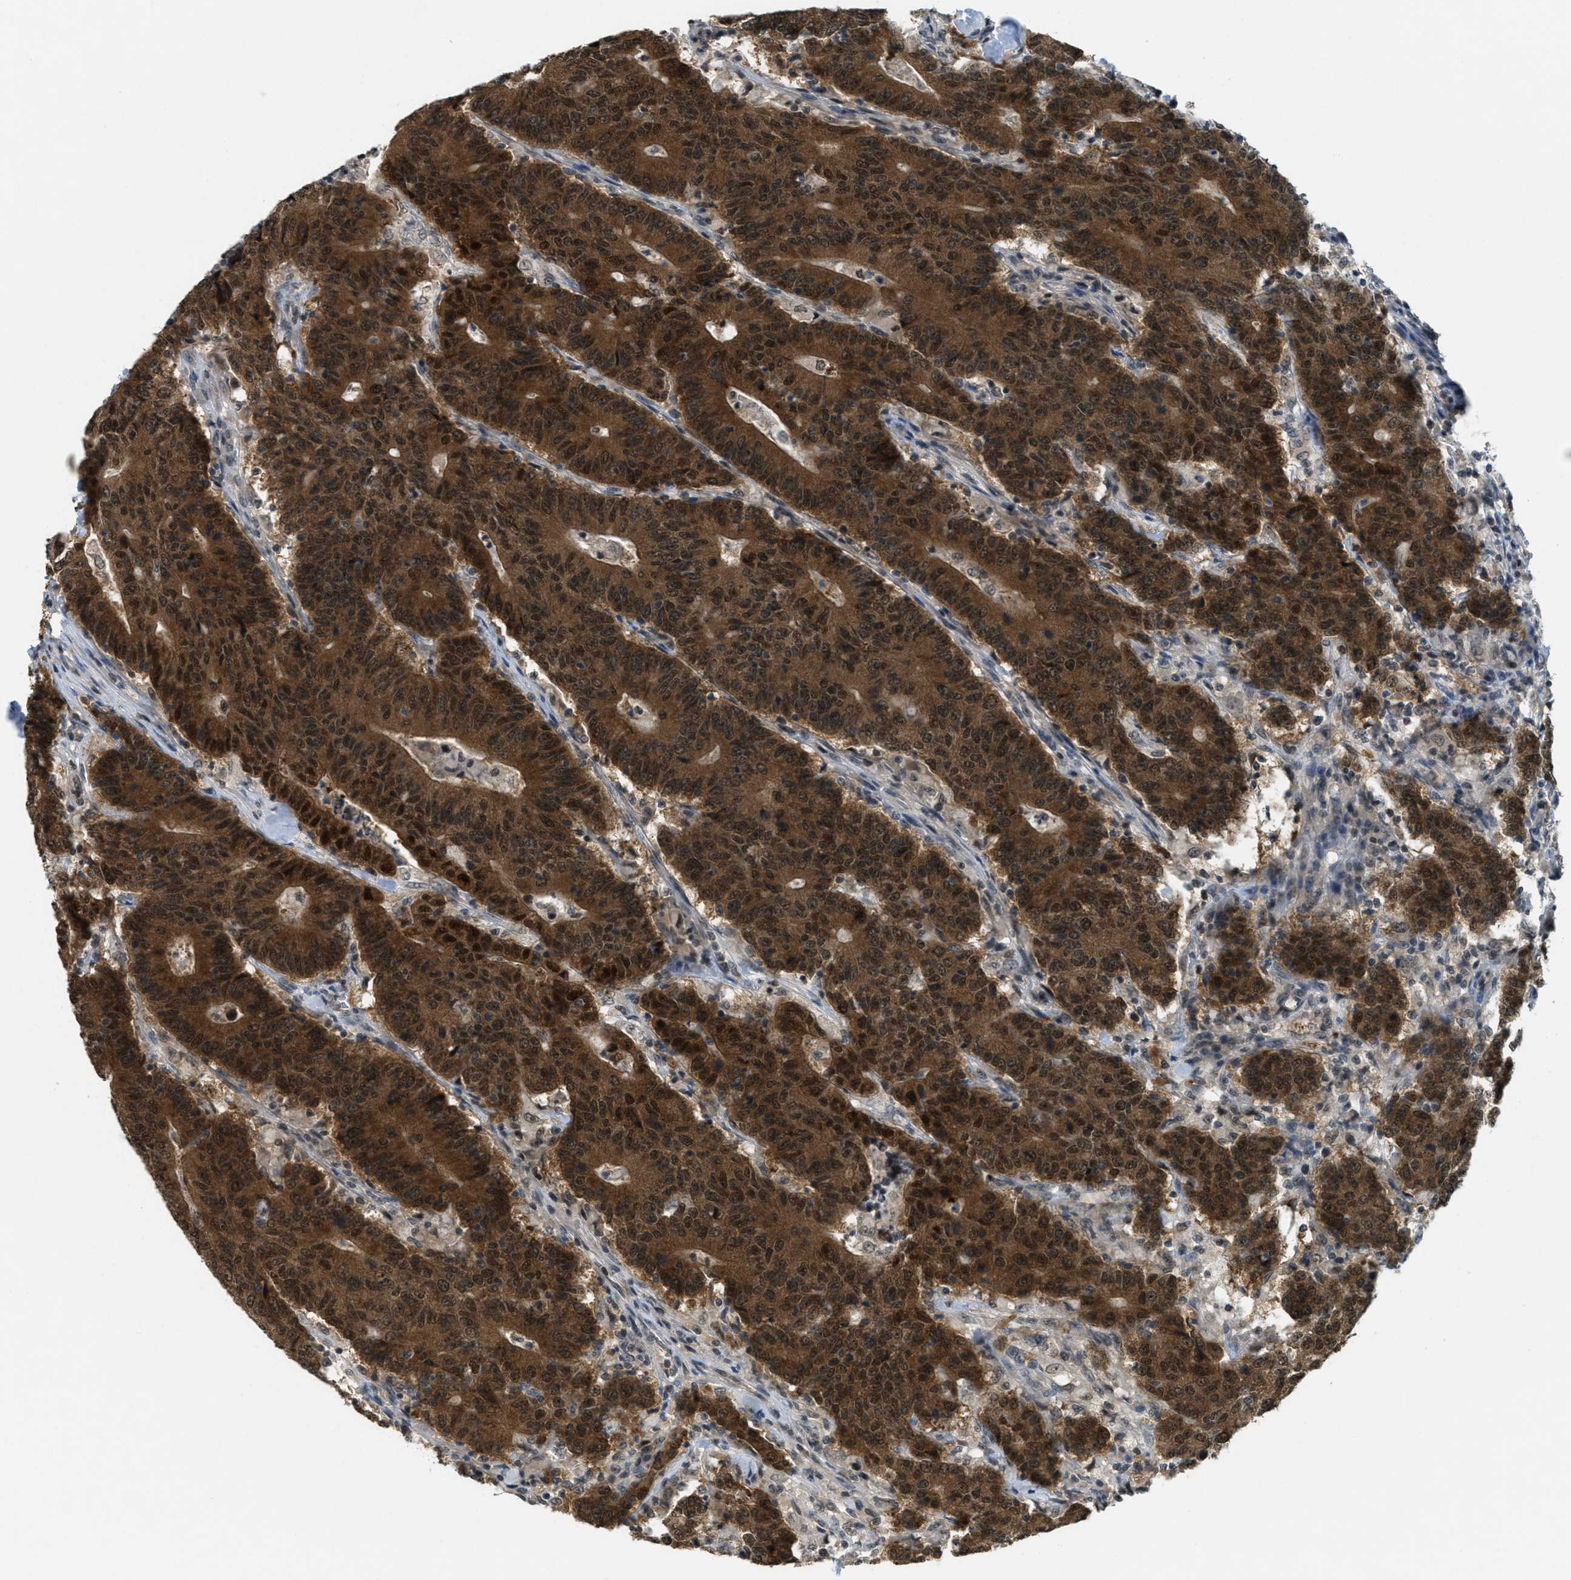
{"staining": {"intensity": "strong", "quantity": ">75%", "location": "cytoplasmic/membranous,nuclear"}, "tissue": "colorectal cancer", "cell_type": "Tumor cells", "image_type": "cancer", "snomed": [{"axis": "morphology", "description": "Normal tissue, NOS"}, {"axis": "morphology", "description": "Adenocarcinoma, NOS"}, {"axis": "topography", "description": "Colon"}], "caption": "Immunohistochemistry (IHC) staining of colorectal cancer, which displays high levels of strong cytoplasmic/membranous and nuclear expression in about >75% of tumor cells indicating strong cytoplasmic/membranous and nuclear protein staining. The staining was performed using DAB (brown) for protein detection and nuclei were counterstained in hematoxylin (blue).", "gene": "DNAJB1", "patient": {"sex": "female", "age": 75}}